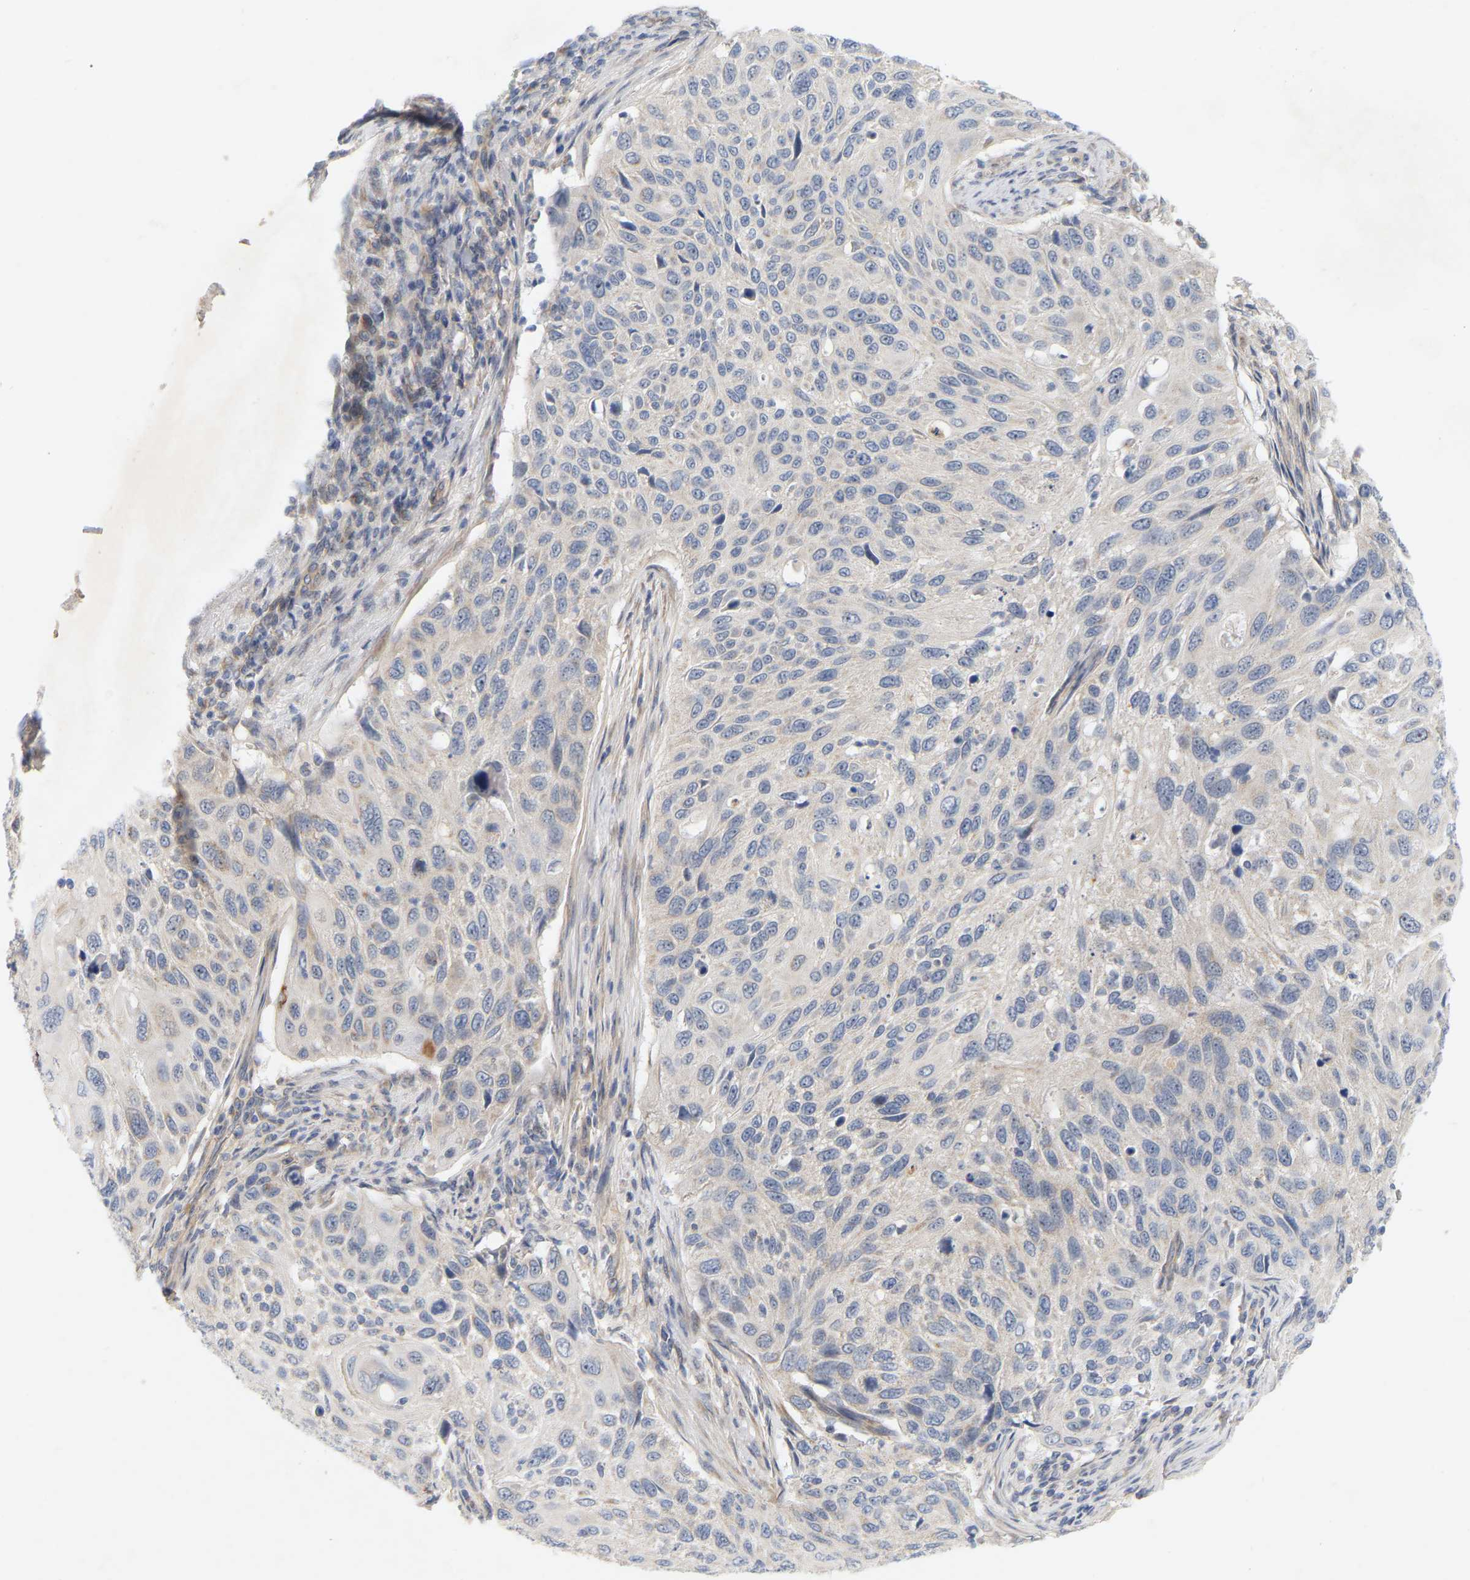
{"staining": {"intensity": "negative", "quantity": "none", "location": "none"}, "tissue": "cervical cancer", "cell_type": "Tumor cells", "image_type": "cancer", "snomed": [{"axis": "morphology", "description": "Squamous cell carcinoma, NOS"}, {"axis": "topography", "description": "Cervix"}], "caption": "Tumor cells are negative for protein expression in human squamous cell carcinoma (cervical). Nuclei are stained in blue.", "gene": "MINDY4", "patient": {"sex": "female", "age": 70}}